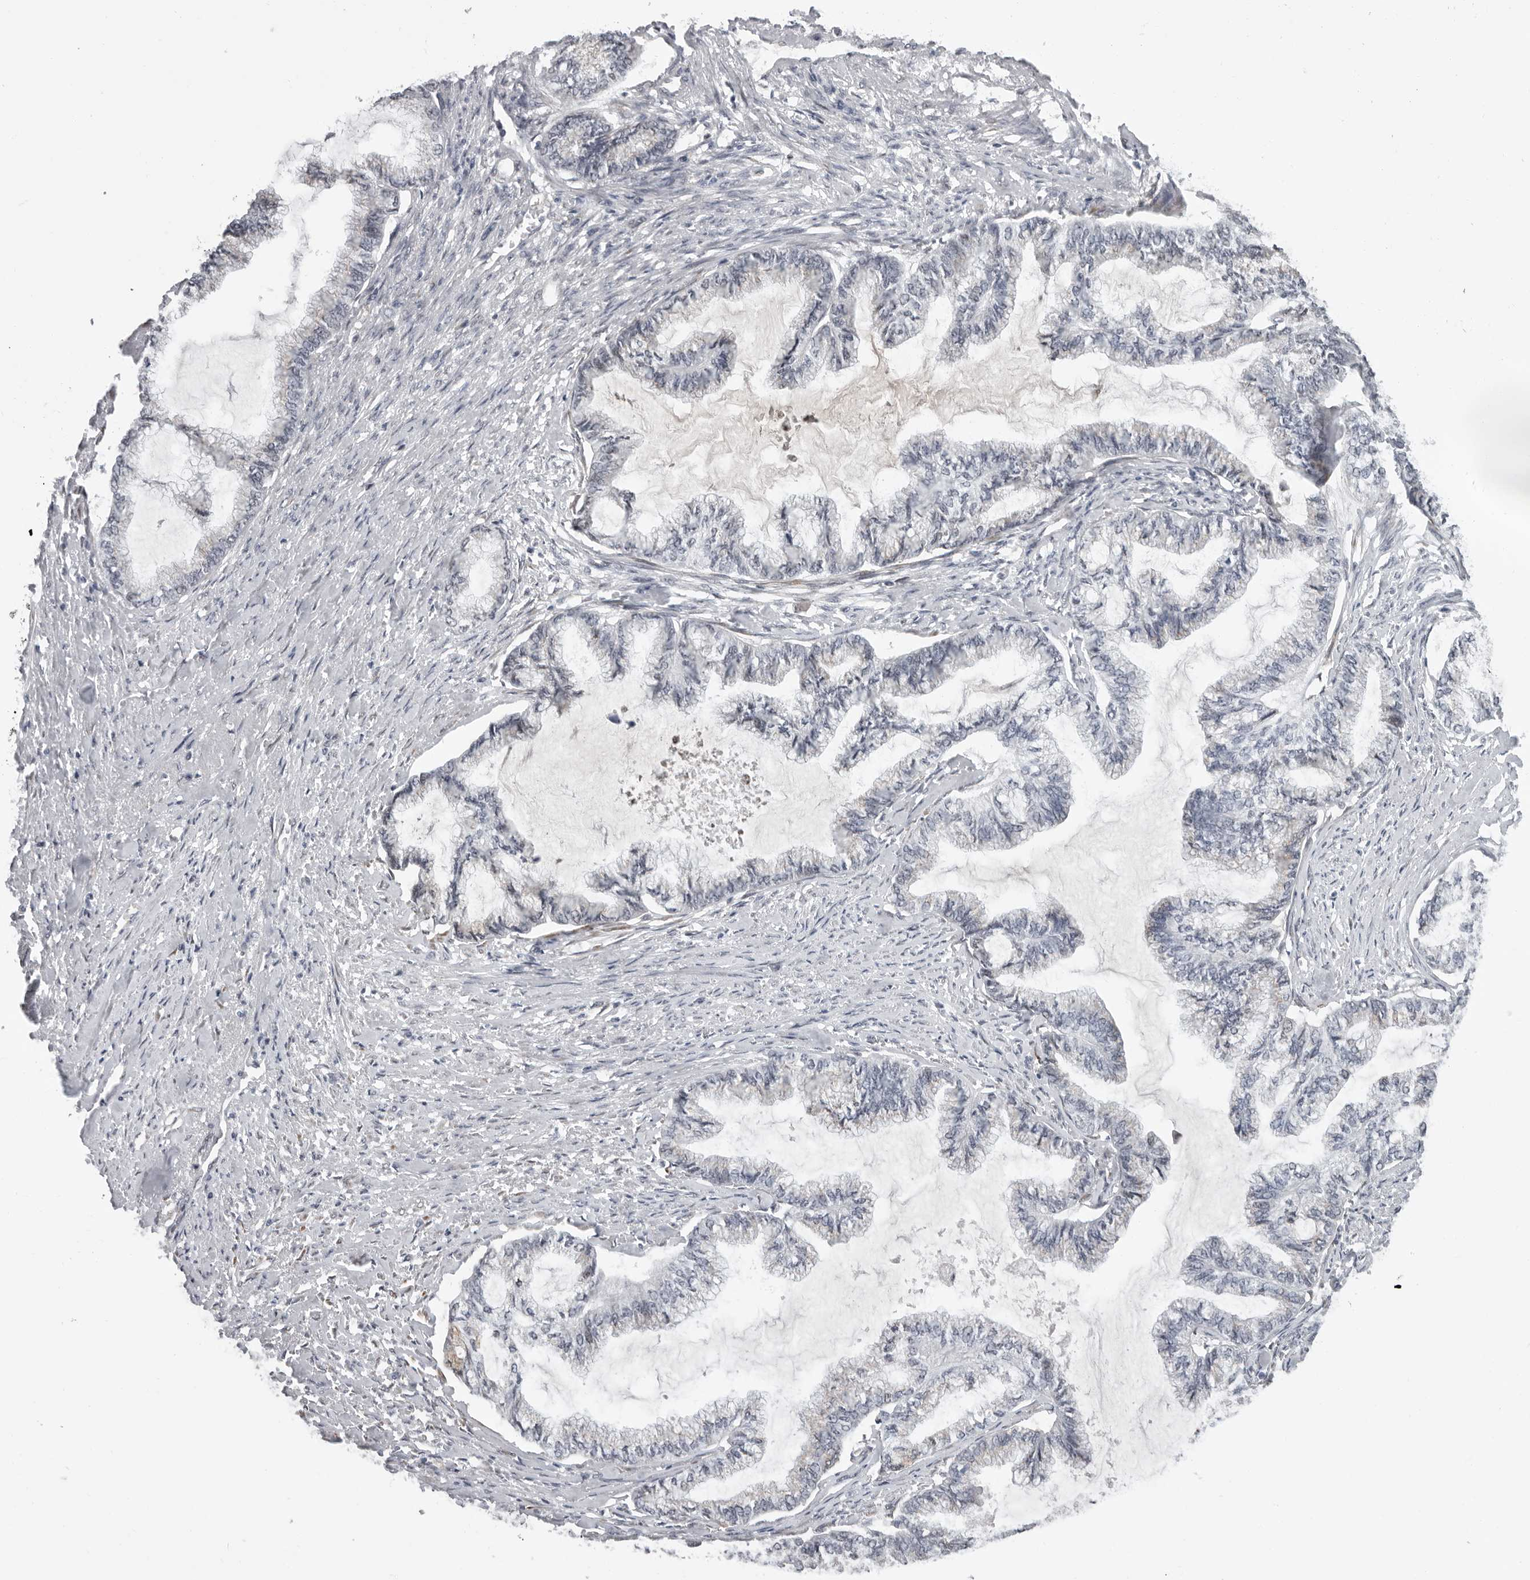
{"staining": {"intensity": "negative", "quantity": "none", "location": "none"}, "tissue": "endometrial cancer", "cell_type": "Tumor cells", "image_type": "cancer", "snomed": [{"axis": "morphology", "description": "Adenocarcinoma, NOS"}, {"axis": "topography", "description": "Endometrium"}], "caption": "Immunohistochemistry micrograph of human endometrial cancer stained for a protein (brown), which displays no expression in tumor cells.", "gene": "RALGPS2", "patient": {"sex": "female", "age": 86}}